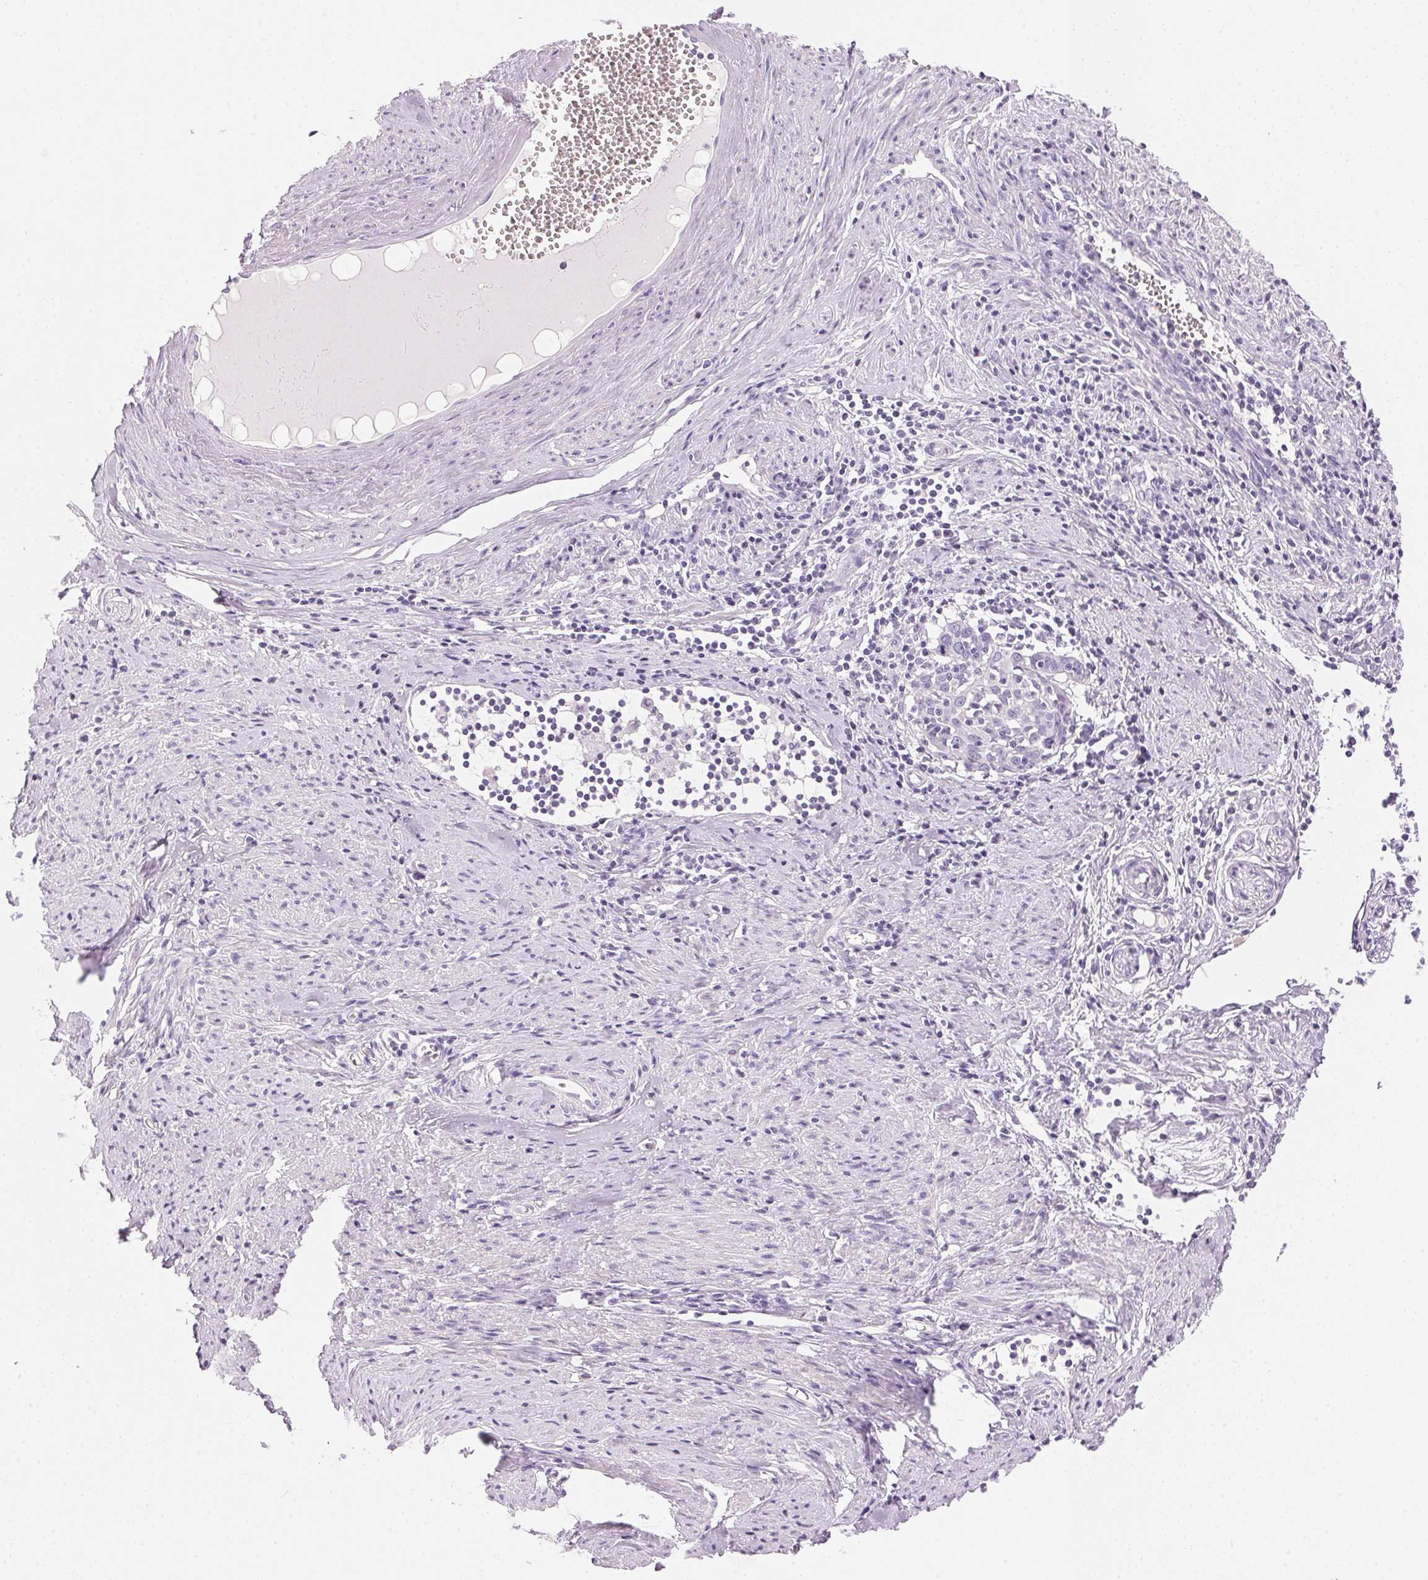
{"staining": {"intensity": "negative", "quantity": "none", "location": "none"}, "tissue": "cervical cancer", "cell_type": "Tumor cells", "image_type": "cancer", "snomed": [{"axis": "morphology", "description": "Squamous cell carcinoma, NOS"}, {"axis": "topography", "description": "Cervix"}], "caption": "IHC image of cervical cancer stained for a protein (brown), which displays no positivity in tumor cells.", "gene": "CYP11B1", "patient": {"sex": "female", "age": 62}}